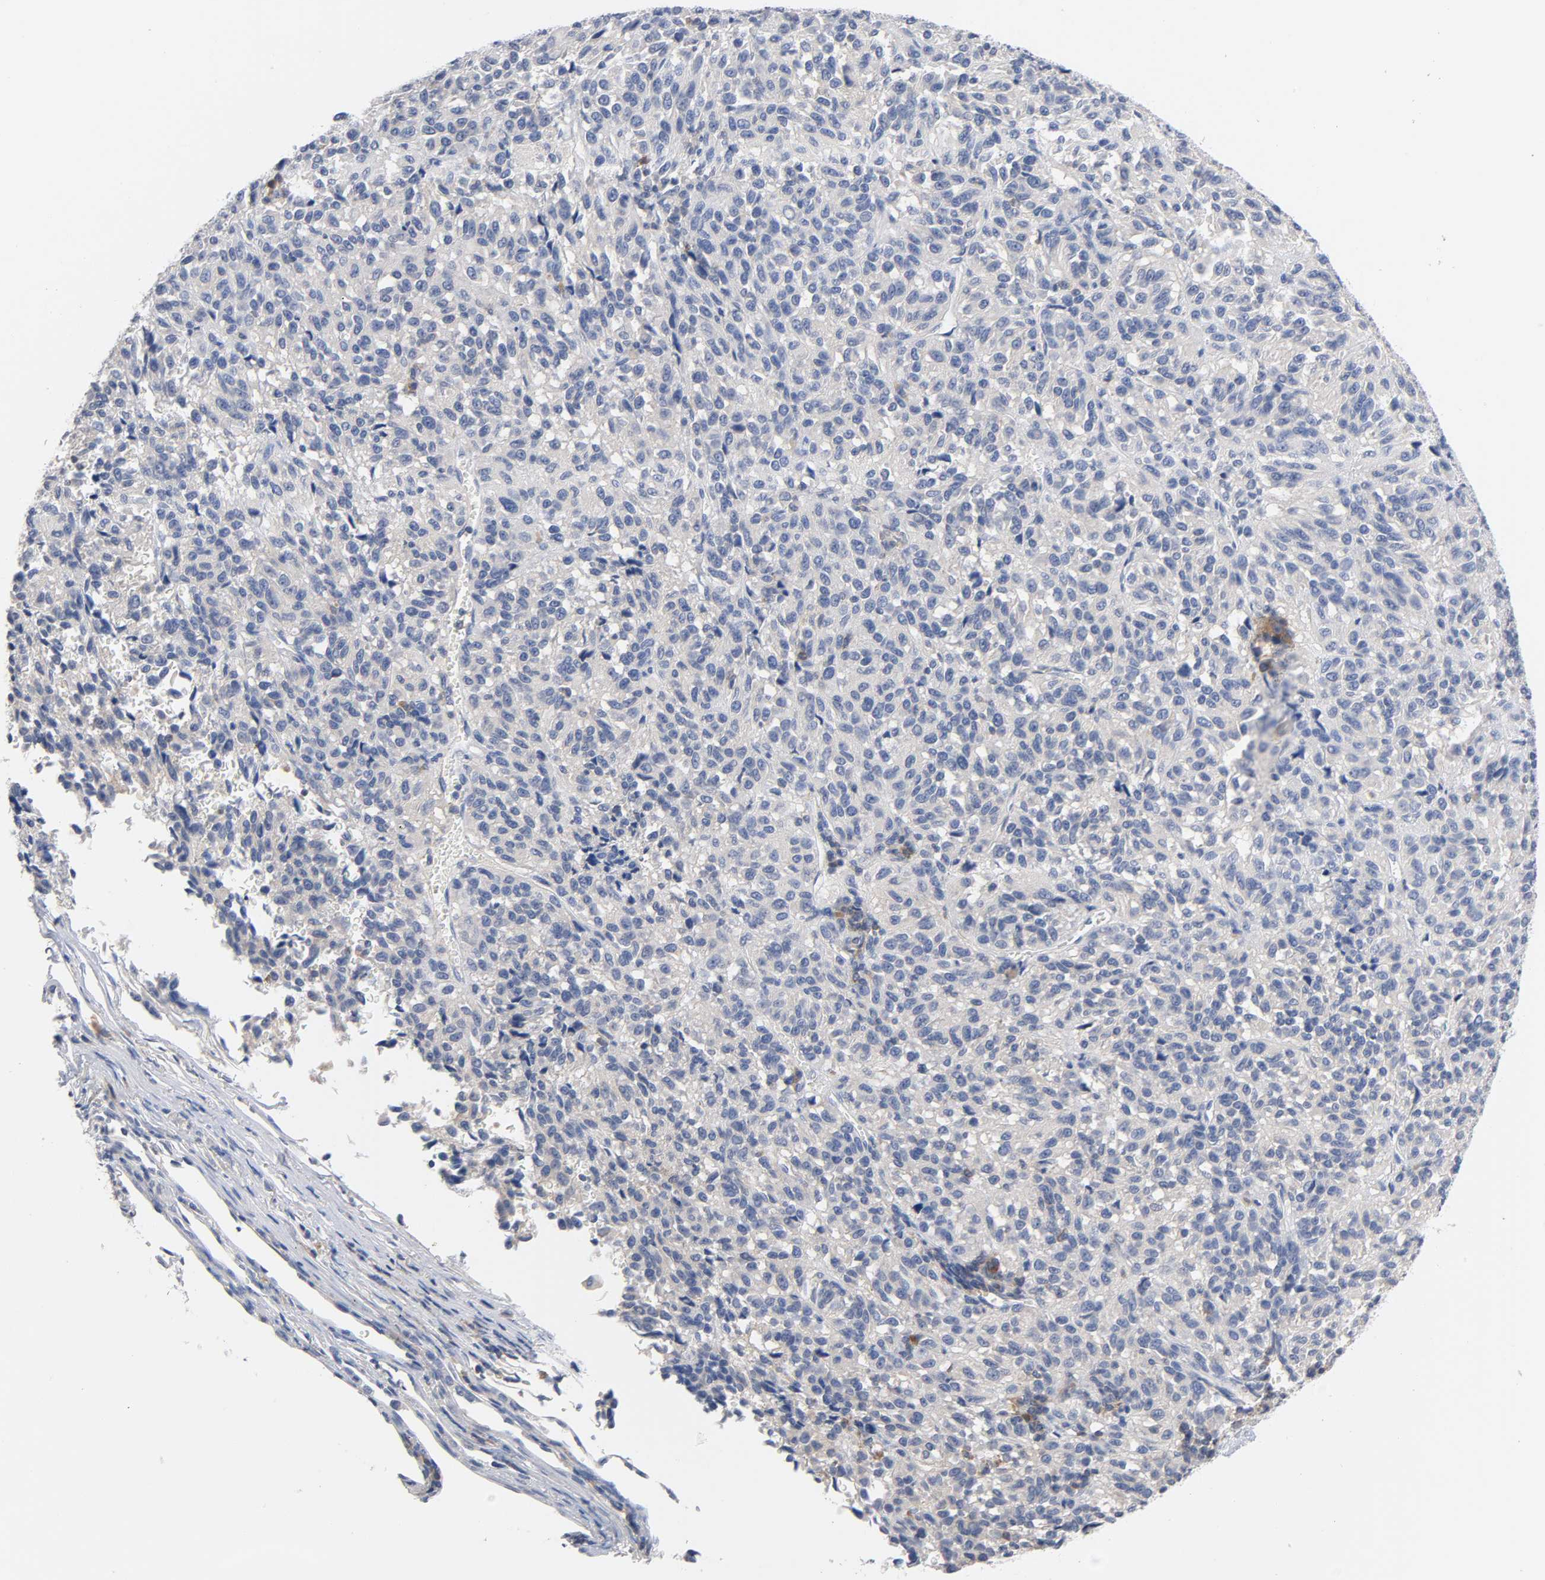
{"staining": {"intensity": "negative", "quantity": "none", "location": "none"}, "tissue": "melanoma", "cell_type": "Tumor cells", "image_type": "cancer", "snomed": [{"axis": "morphology", "description": "Malignant melanoma, Metastatic site"}, {"axis": "topography", "description": "Lung"}], "caption": "Tumor cells are negative for protein expression in human melanoma. The staining is performed using DAB (3,3'-diaminobenzidine) brown chromogen with nuclei counter-stained in using hematoxylin.", "gene": "MALT1", "patient": {"sex": "male", "age": 64}}